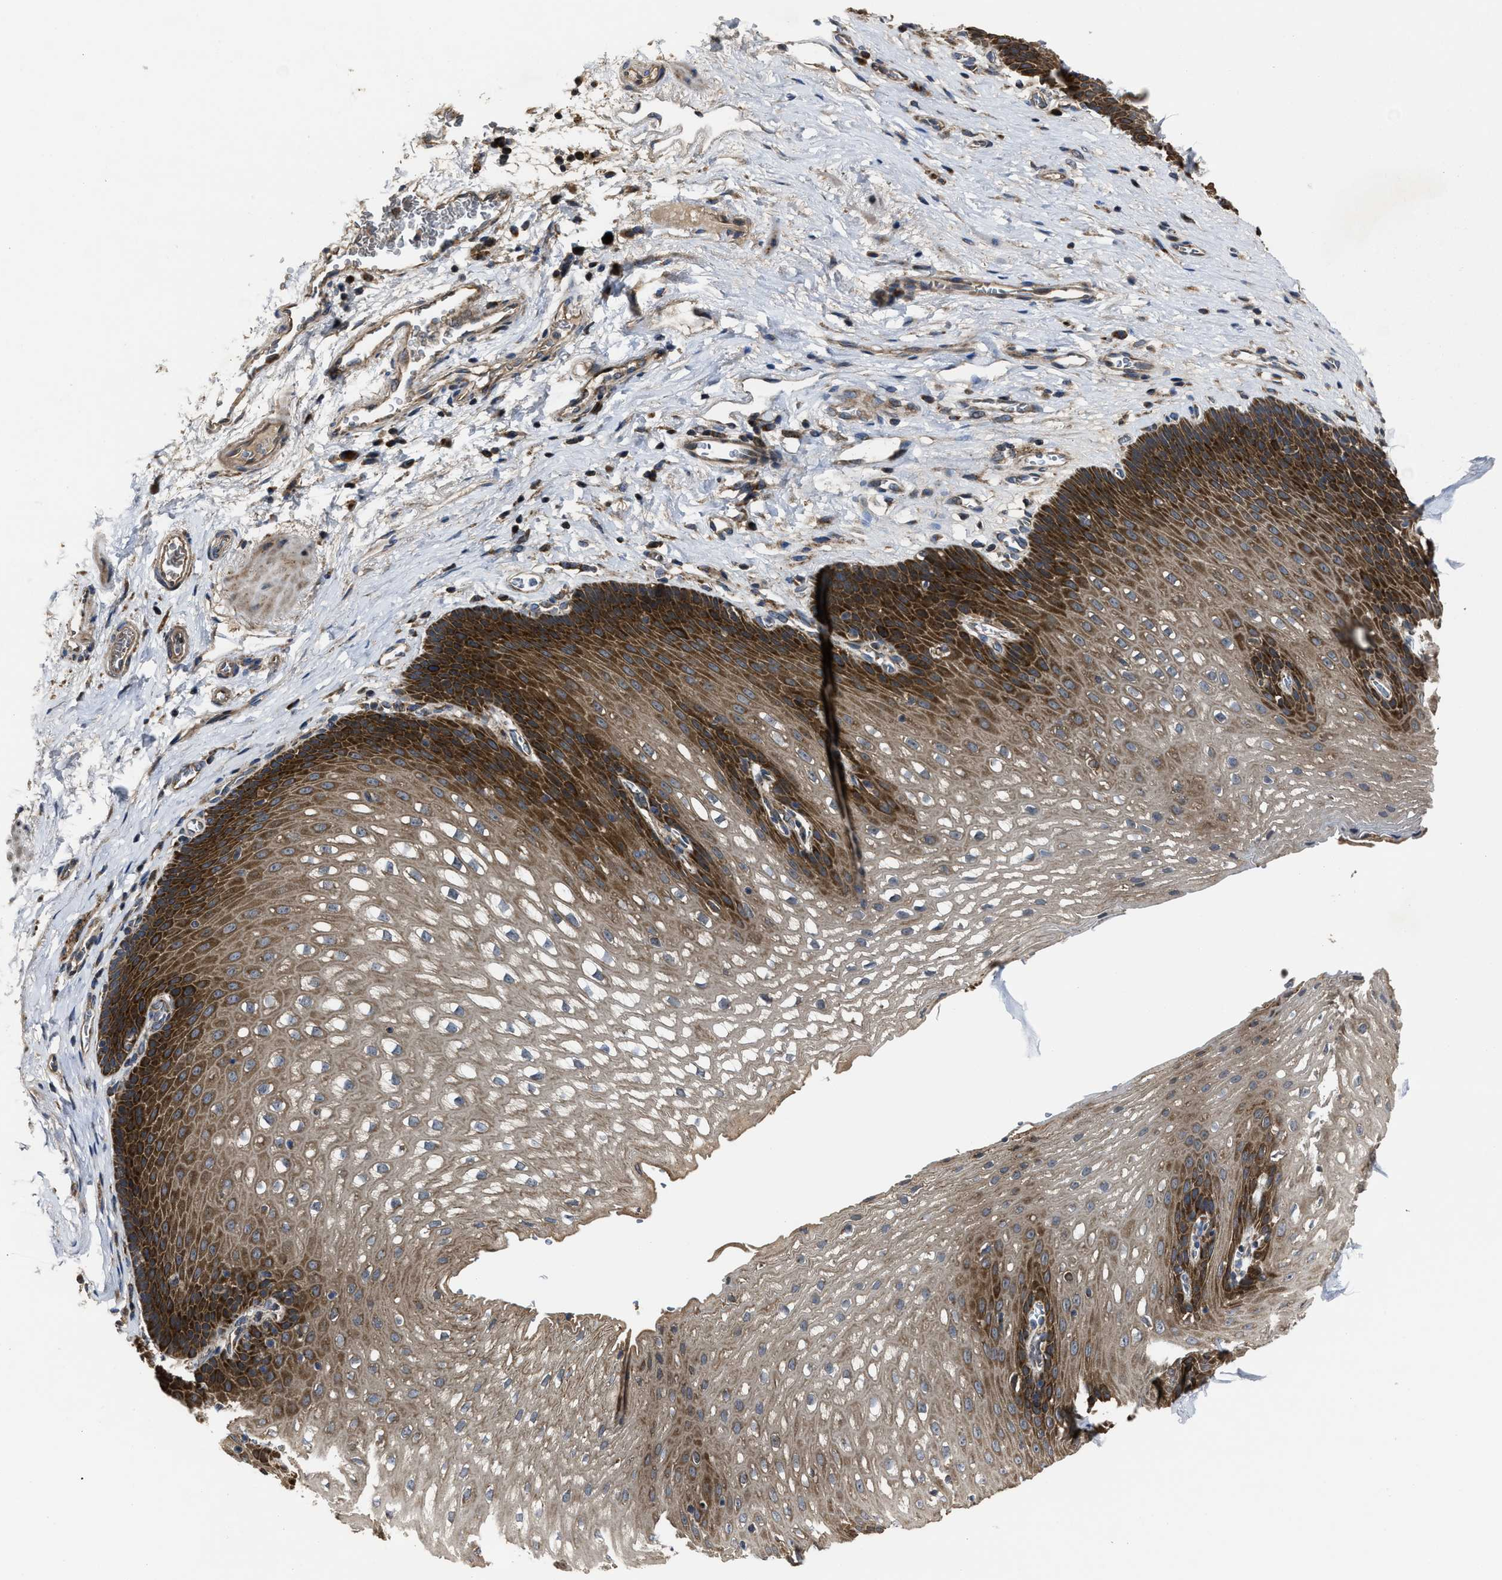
{"staining": {"intensity": "moderate", "quantity": ">75%", "location": "cytoplasmic/membranous"}, "tissue": "esophagus", "cell_type": "Squamous epithelial cells", "image_type": "normal", "snomed": [{"axis": "morphology", "description": "Normal tissue, NOS"}, {"axis": "topography", "description": "Esophagus"}], "caption": "Esophagus stained with immunohistochemistry reveals moderate cytoplasmic/membranous positivity in about >75% of squamous epithelial cells.", "gene": "PASK", "patient": {"sex": "male", "age": 48}}